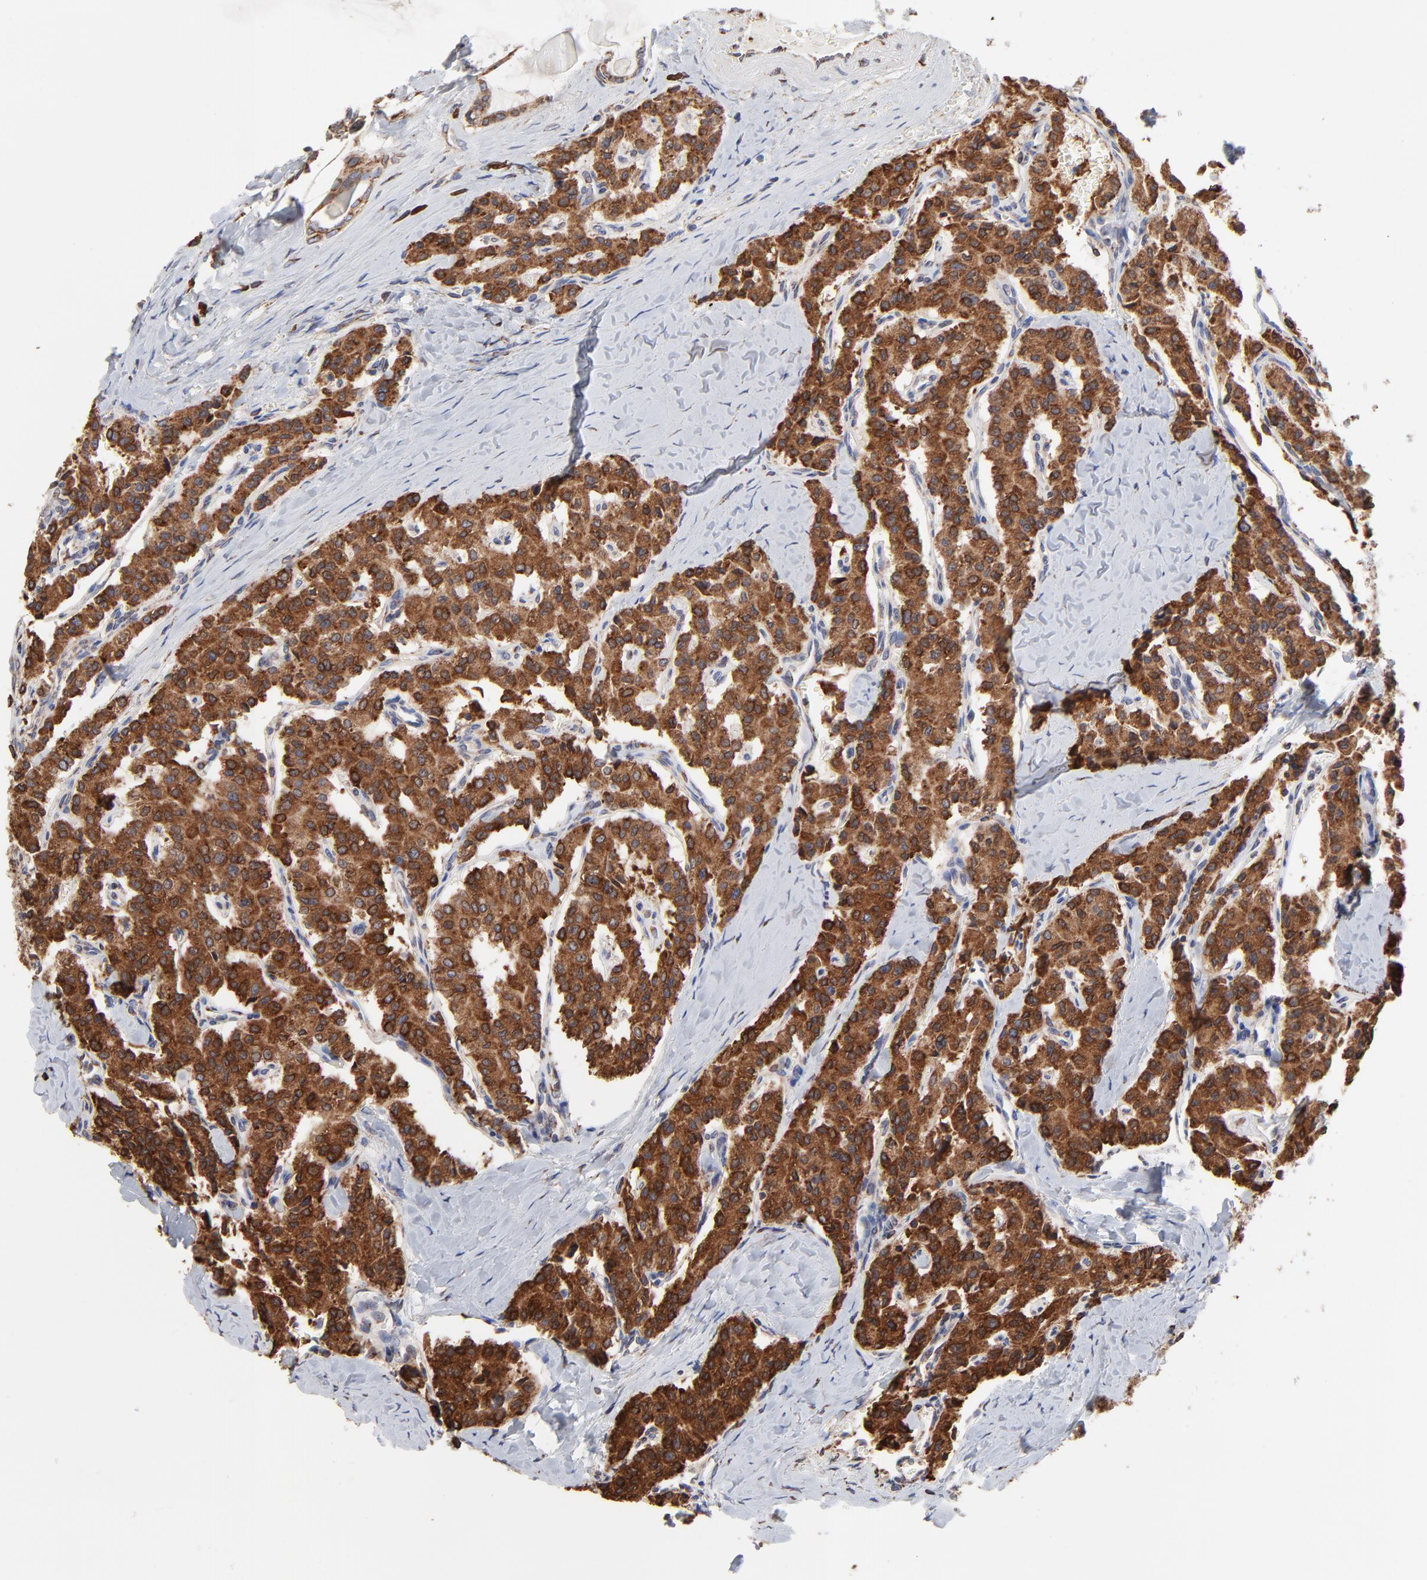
{"staining": {"intensity": "strong", "quantity": ">75%", "location": "cytoplasmic/membranous"}, "tissue": "carcinoid", "cell_type": "Tumor cells", "image_type": "cancer", "snomed": [{"axis": "morphology", "description": "Carcinoid, malignant, NOS"}, {"axis": "topography", "description": "Bronchus"}], "caption": "Immunohistochemistry (IHC) histopathology image of neoplastic tissue: carcinoid (malignant) stained using immunohistochemistry shows high levels of strong protein expression localized specifically in the cytoplasmic/membranous of tumor cells, appearing as a cytoplasmic/membranous brown color.", "gene": "LMAN1", "patient": {"sex": "male", "age": 55}}